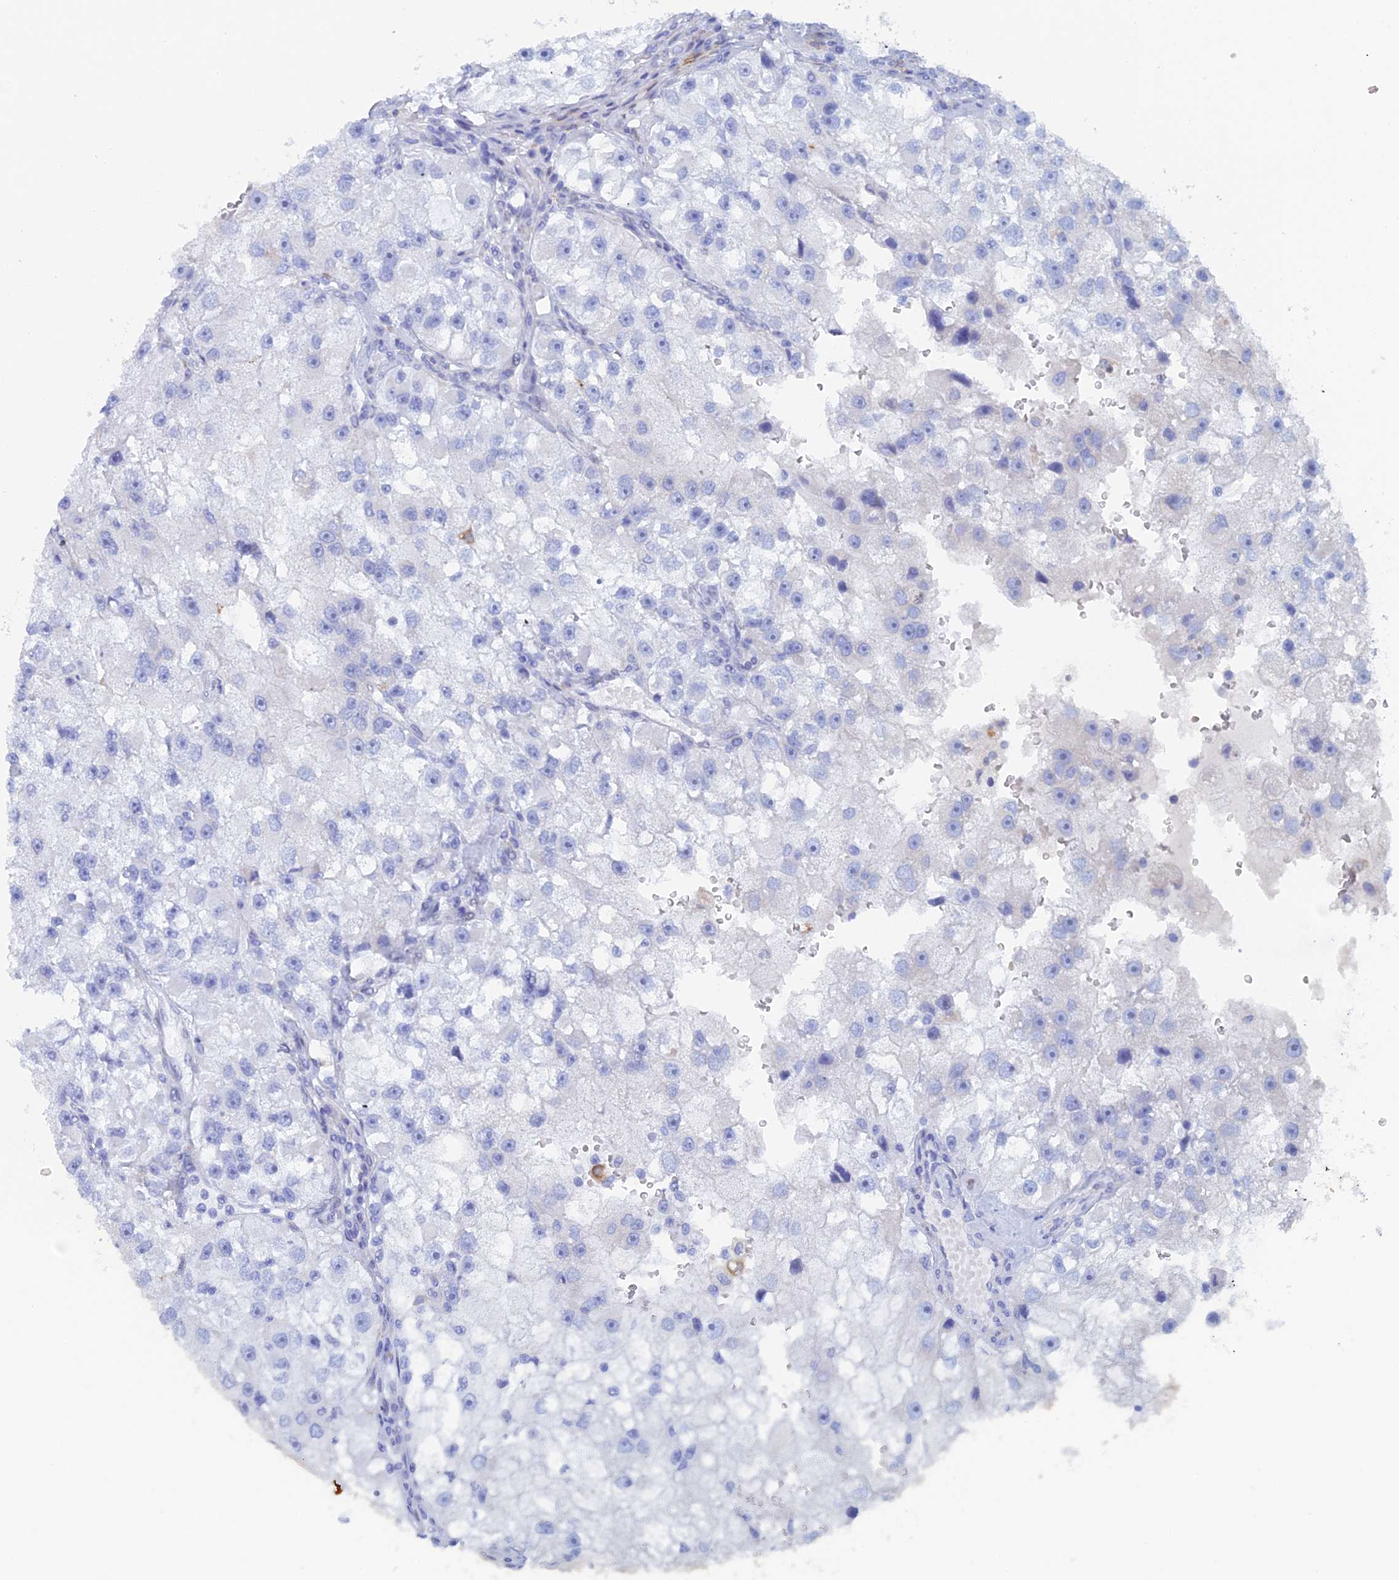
{"staining": {"intensity": "negative", "quantity": "none", "location": "none"}, "tissue": "renal cancer", "cell_type": "Tumor cells", "image_type": "cancer", "snomed": [{"axis": "morphology", "description": "Adenocarcinoma, NOS"}, {"axis": "topography", "description": "Kidney"}], "caption": "DAB (3,3'-diaminobenzidine) immunohistochemical staining of human renal cancer (adenocarcinoma) demonstrates no significant positivity in tumor cells.", "gene": "COG7", "patient": {"sex": "male", "age": 63}}